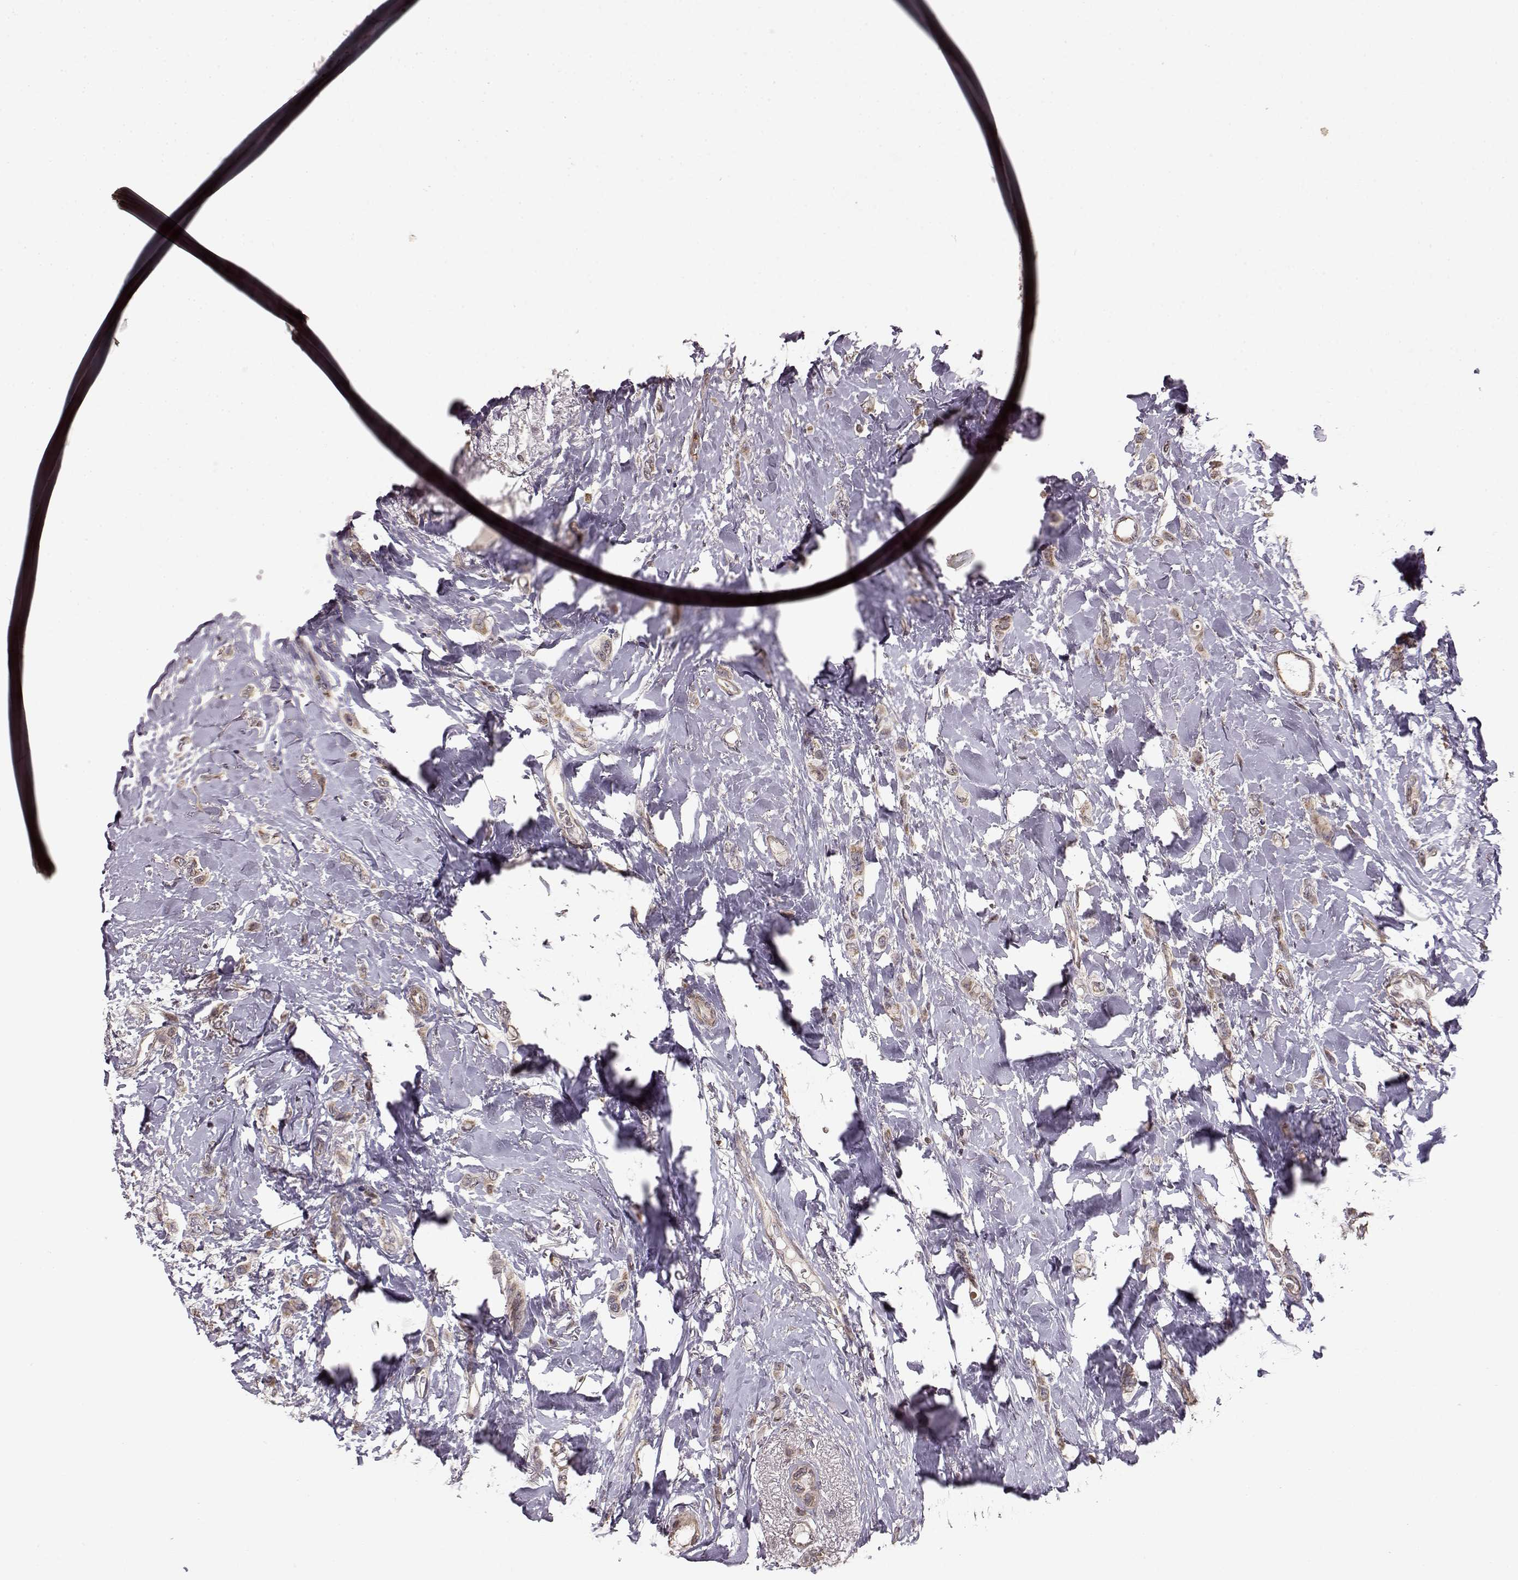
{"staining": {"intensity": "weak", "quantity": "<25%", "location": "cytoplasmic/membranous"}, "tissue": "breast cancer", "cell_type": "Tumor cells", "image_type": "cancer", "snomed": [{"axis": "morphology", "description": "Lobular carcinoma"}, {"axis": "topography", "description": "Breast"}], "caption": "High power microscopy micrograph of an immunohistochemistry histopathology image of breast cancer (lobular carcinoma), revealing no significant staining in tumor cells. Brightfield microscopy of IHC stained with DAB (3,3'-diaminobenzidine) (brown) and hematoxylin (blue), captured at high magnification.", "gene": "BACH2", "patient": {"sex": "female", "age": 66}}